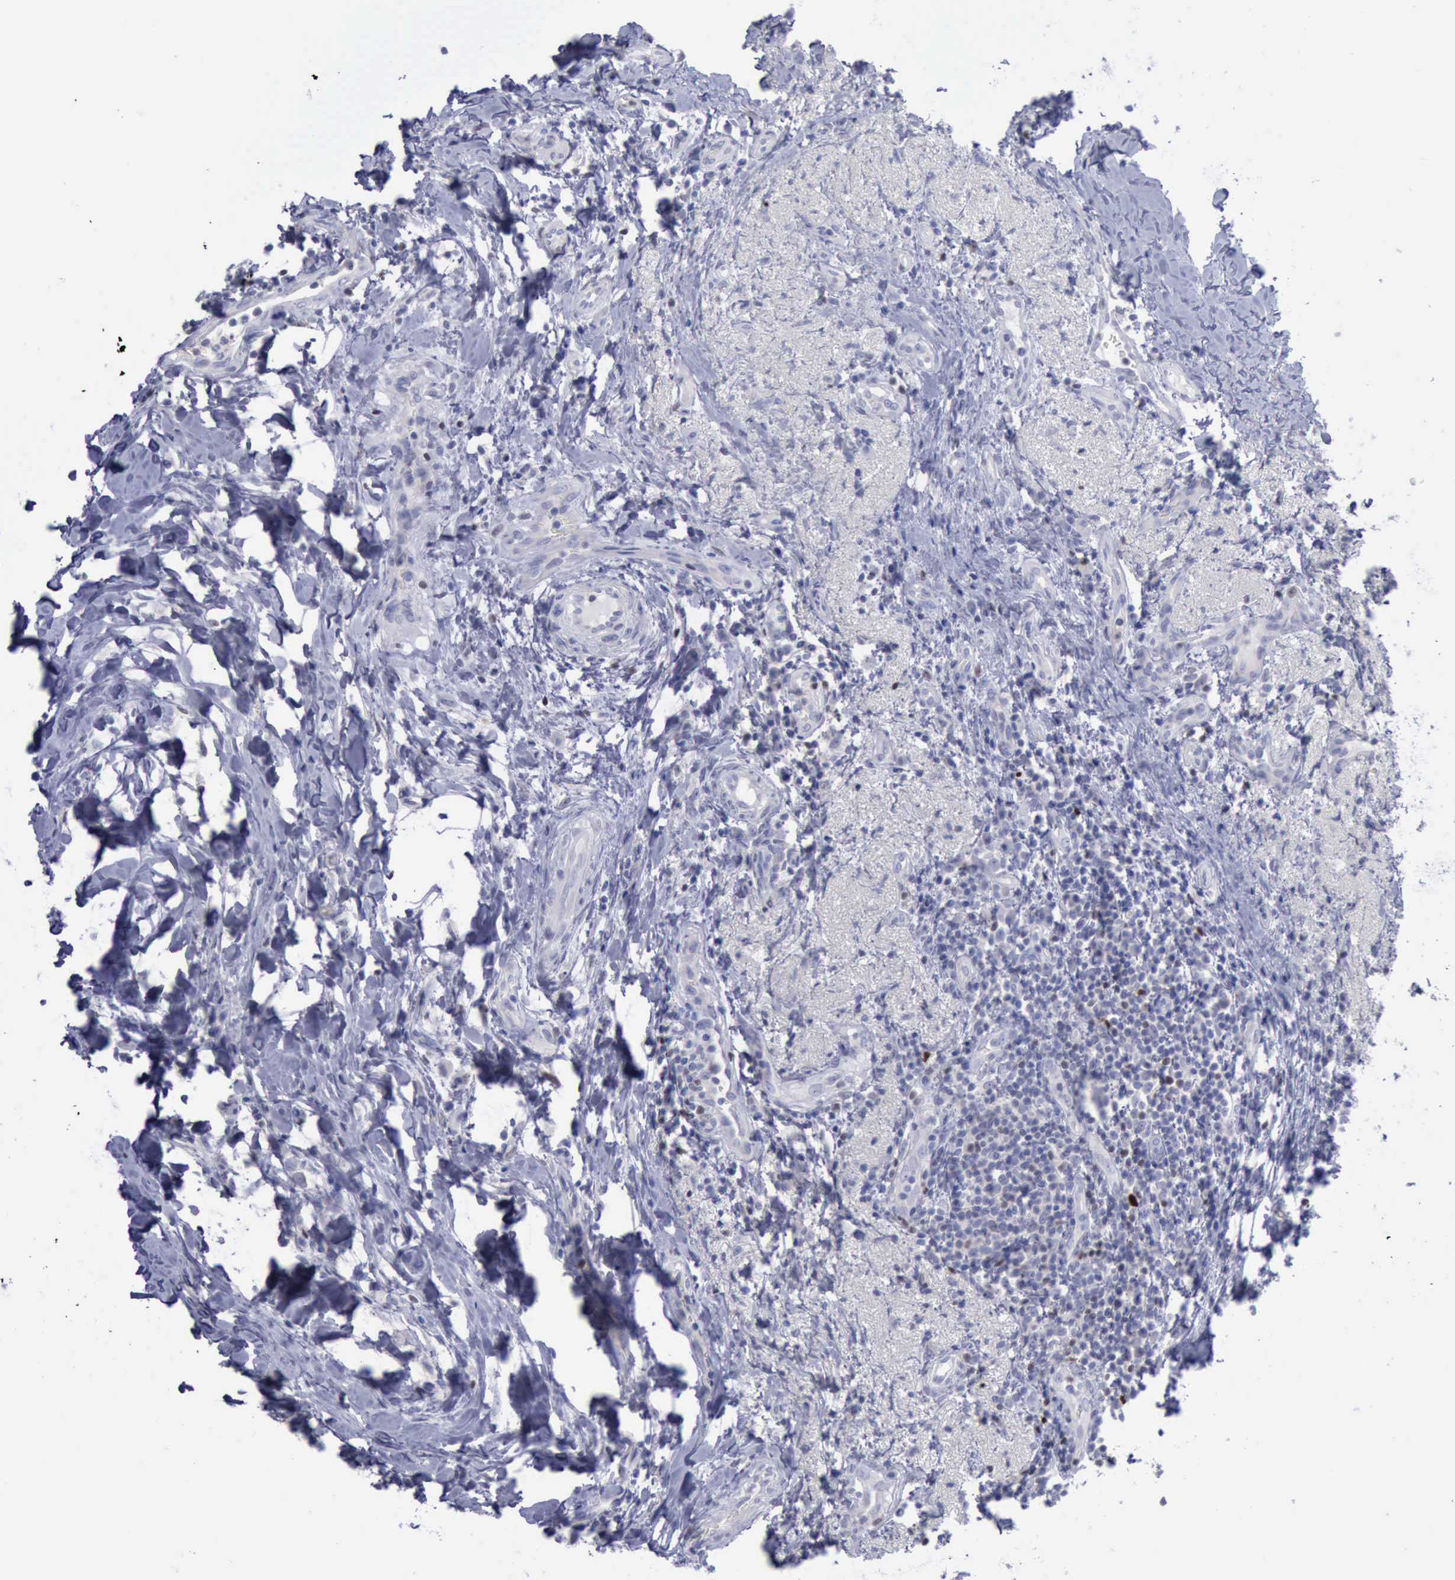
{"staining": {"intensity": "negative", "quantity": "none", "location": "none"}, "tissue": "breast cancer", "cell_type": "Tumor cells", "image_type": "cancer", "snomed": [{"axis": "morphology", "description": "Duct carcinoma"}, {"axis": "topography", "description": "Breast"}], "caption": "Image shows no significant protein positivity in tumor cells of infiltrating ductal carcinoma (breast).", "gene": "SATB2", "patient": {"sex": "female", "age": 37}}